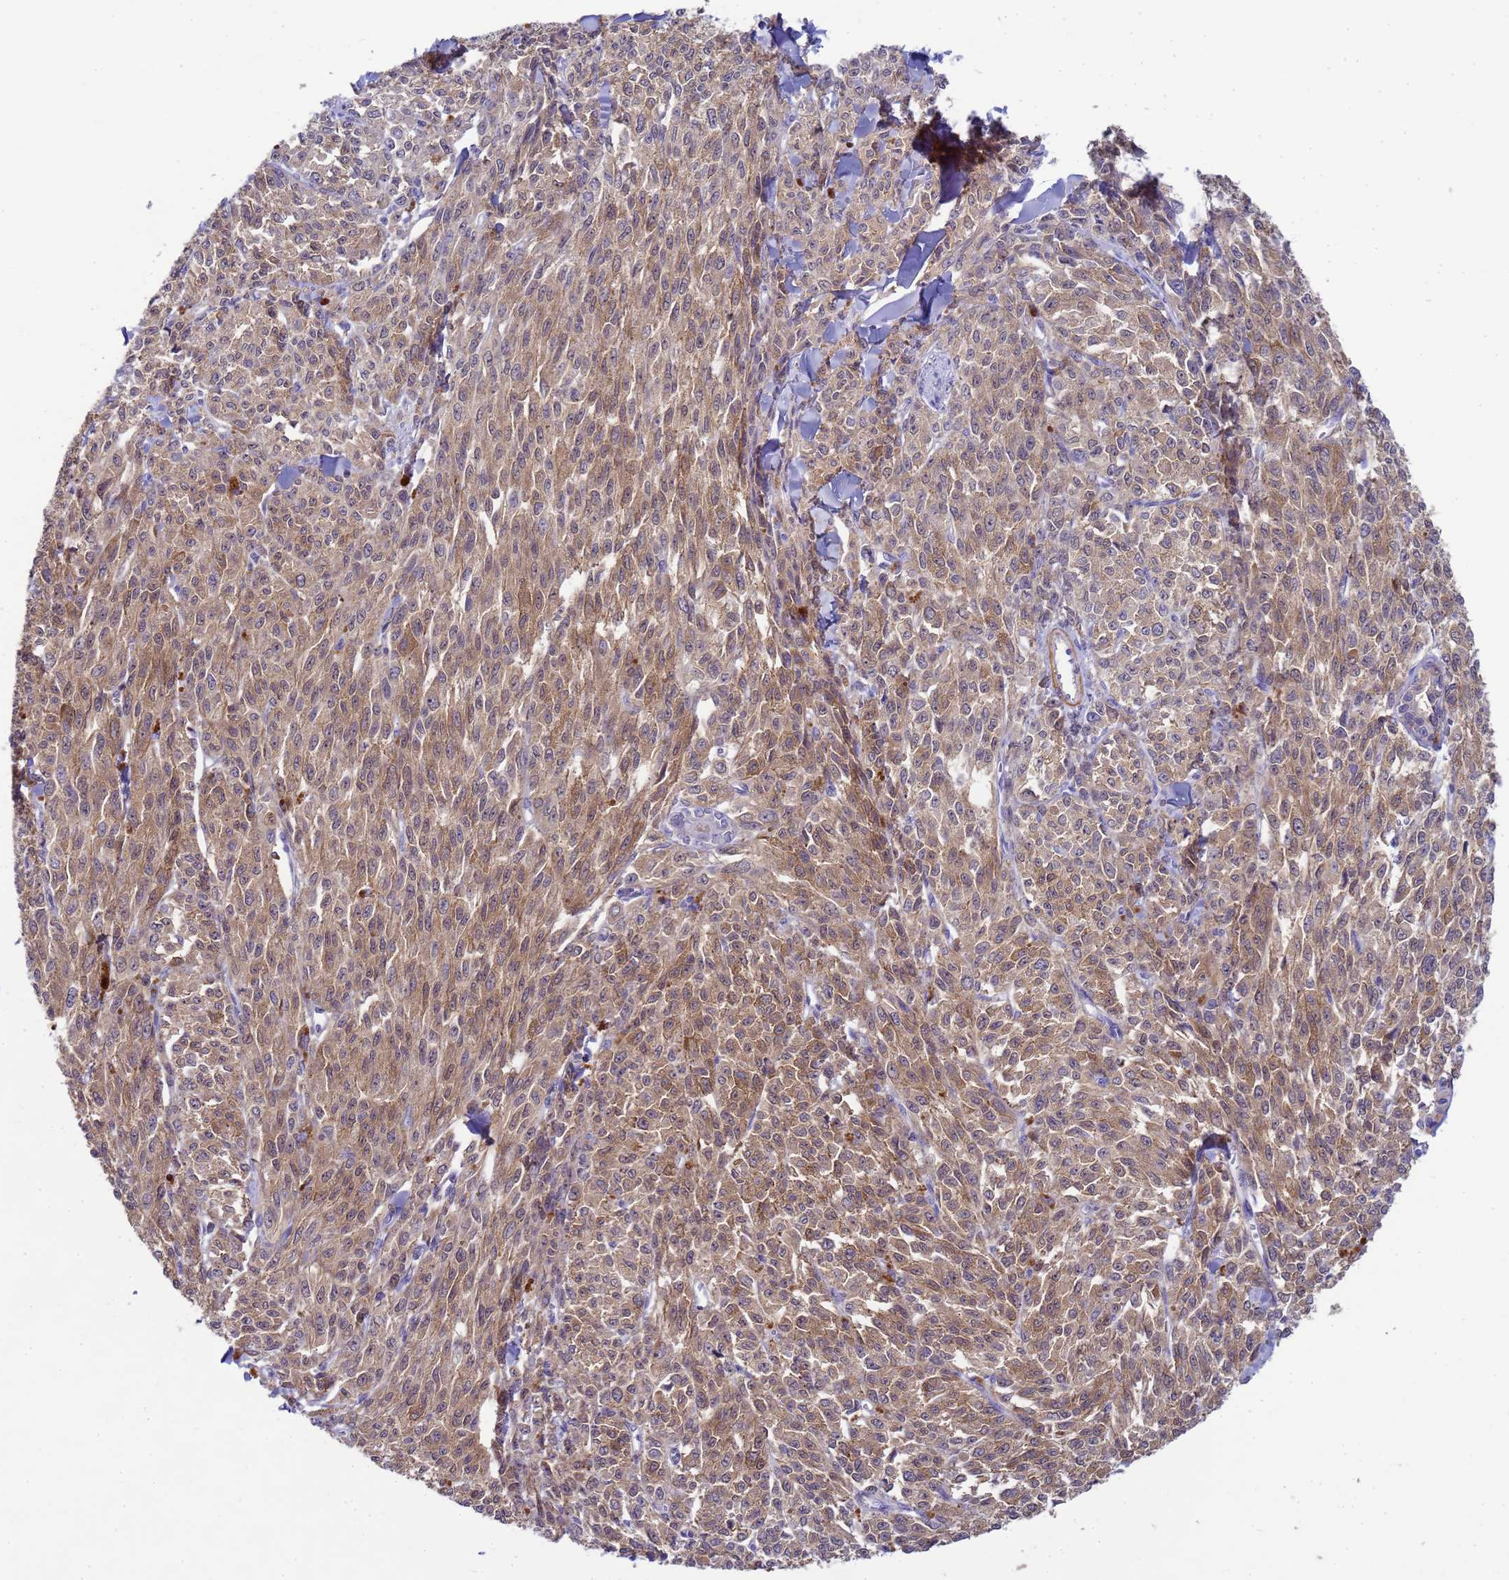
{"staining": {"intensity": "moderate", "quantity": ">75%", "location": "cytoplasmic/membranous"}, "tissue": "melanoma", "cell_type": "Tumor cells", "image_type": "cancer", "snomed": [{"axis": "morphology", "description": "Malignant melanoma, NOS"}, {"axis": "topography", "description": "Skin"}], "caption": "IHC image of malignant melanoma stained for a protein (brown), which exhibits medium levels of moderate cytoplasmic/membranous staining in approximately >75% of tumor cells.", "gene": "KLHL13", "patient": {"sex": "female", "age": 52}}